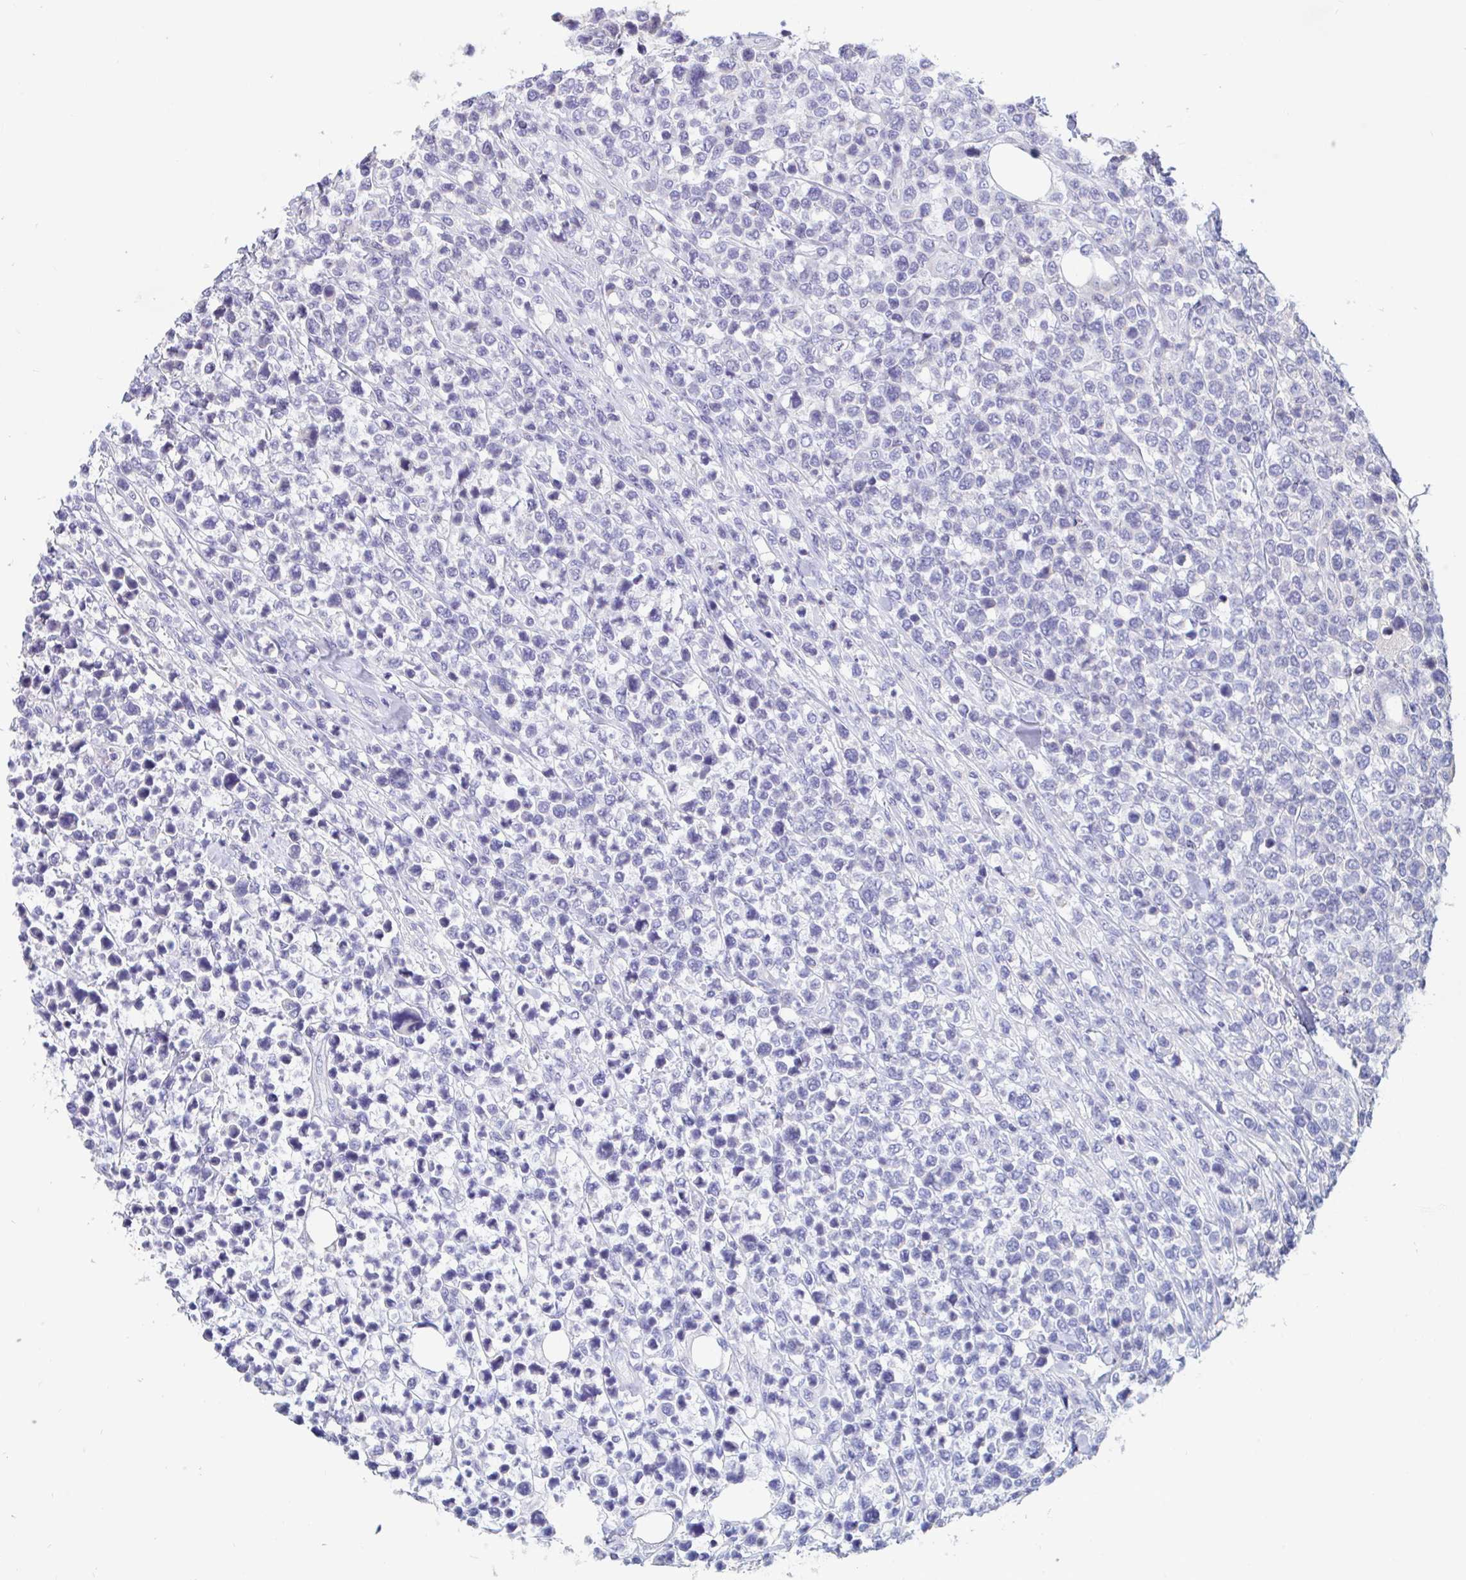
{"staining": {"intensity": "negative", "quantity": "none", "location": "none"}, "tissue": "lymphoma", "cell_type": "Tumor cells", "image_type": "cancer", "snomed": [{"axis": "morphology", "description": "Malignant lymphoma, non-Hodgkin's type, High grade"}, {"axis": "topography", "description": "Soft tissue"}], "caption": "A high-resolution image shows immunohistochemistry (IHC) staining of lymphoma, which exhibits no significant positivity in tumor cells. (DAB (3,3'-diaminobenzidine) immunohistochemistry (IHC) with hematoxylin counter stain).", "gene": "UNKL", "patient": {"sex": "female", "age": 56}}